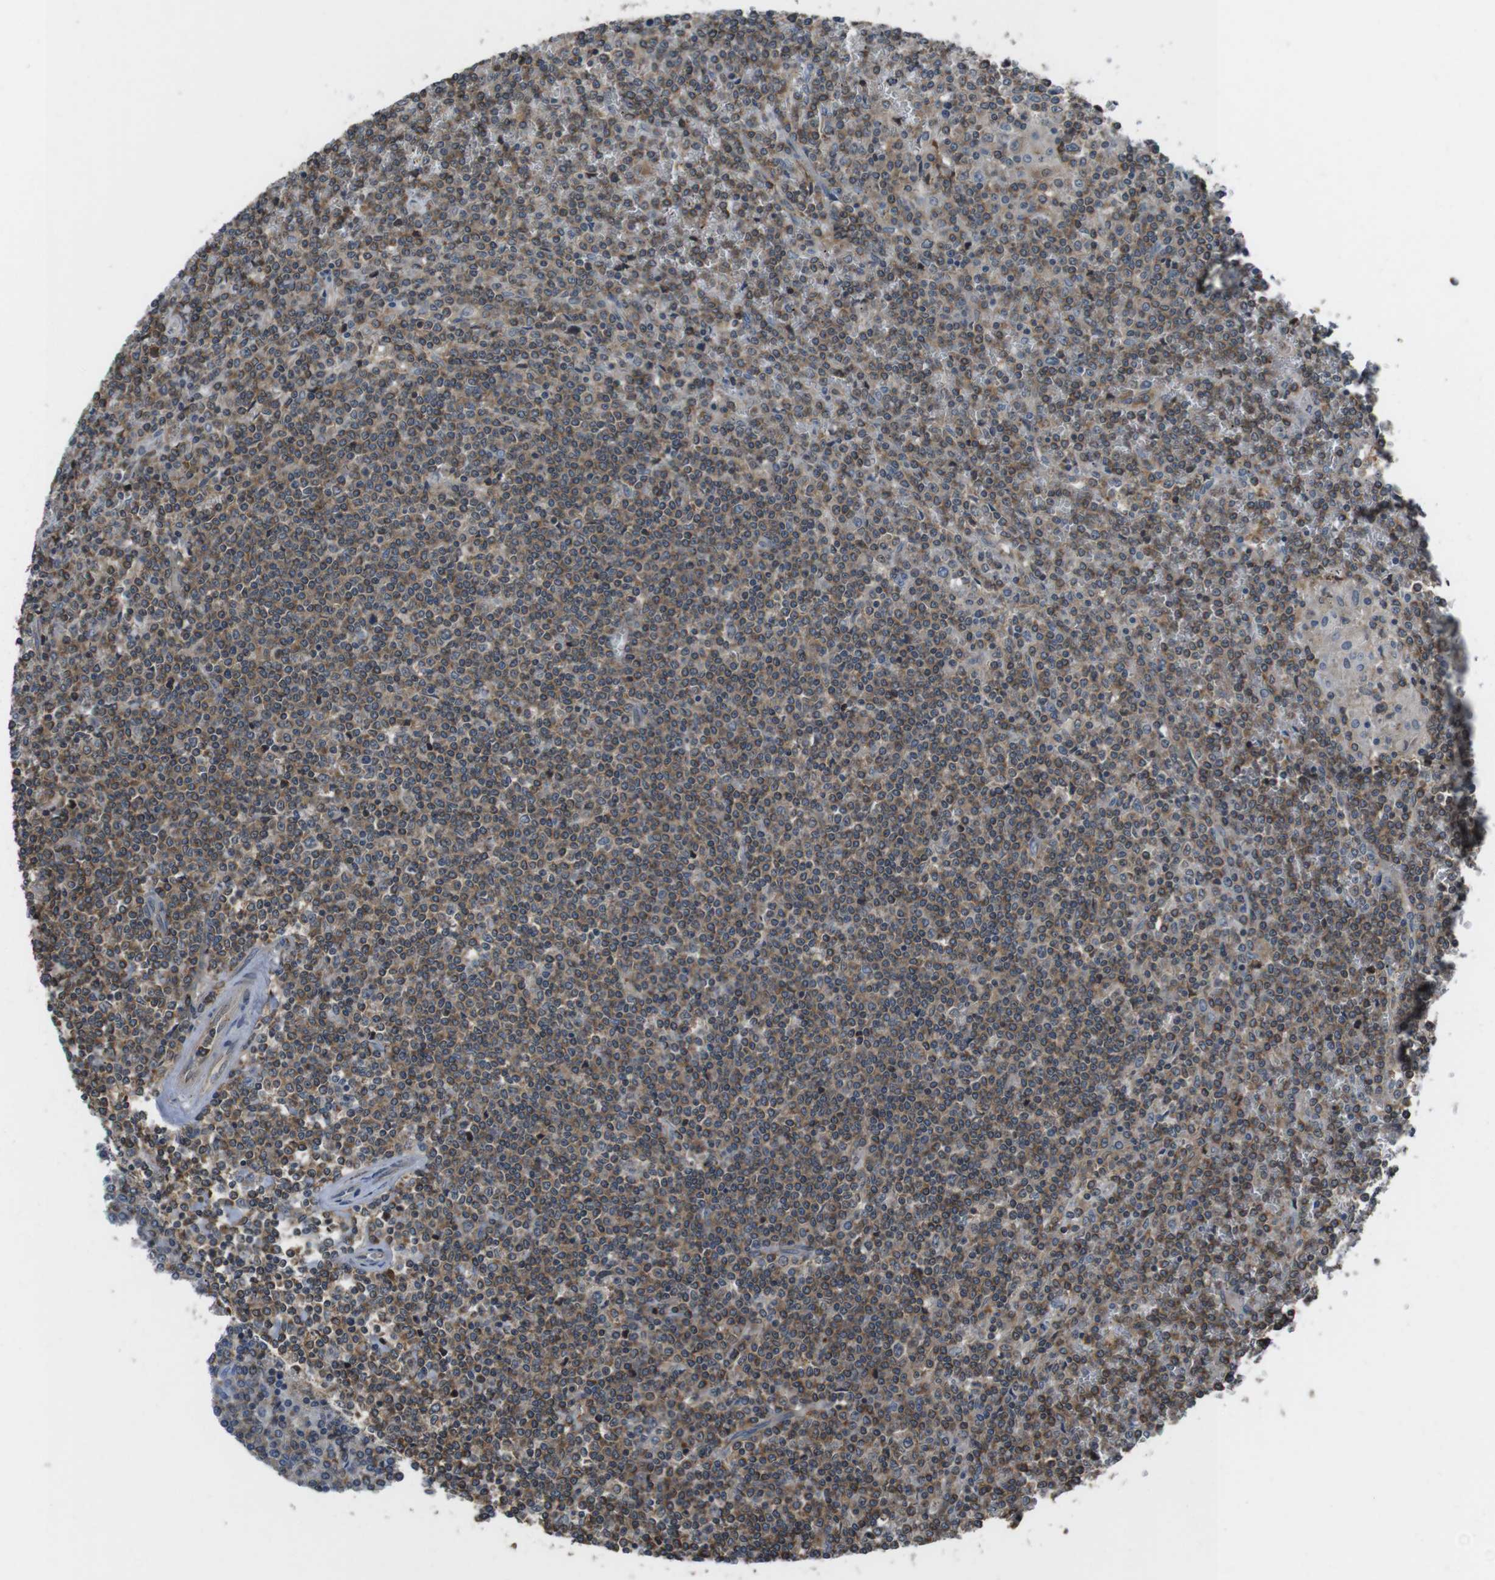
{"staining": {"intensity": "moderate", "quantity": "25%-75%", "location": "cytoplasmic/membranous"}, "tissue": "lymphoma", "cell_type": "Tumor cells", "image_type": "cancer", "snomed": [{"axis": "morphology", "description": "Malignant lymphoma, non-Hodgkin's type, Low grade"}, {"axis": "topography", "description": "Spleen"}], "caption": "The immunohistochemical stain highlights moderate cytoplasmic/membranous staining in tumor cells of malignant lymphoma, non-Hodgkin's type (low-grade) tissue. (IHC, brightfield microscopy, high magnification).", "gene": "SLC22A23", "patient": {"sex": "female", "age": 19}}